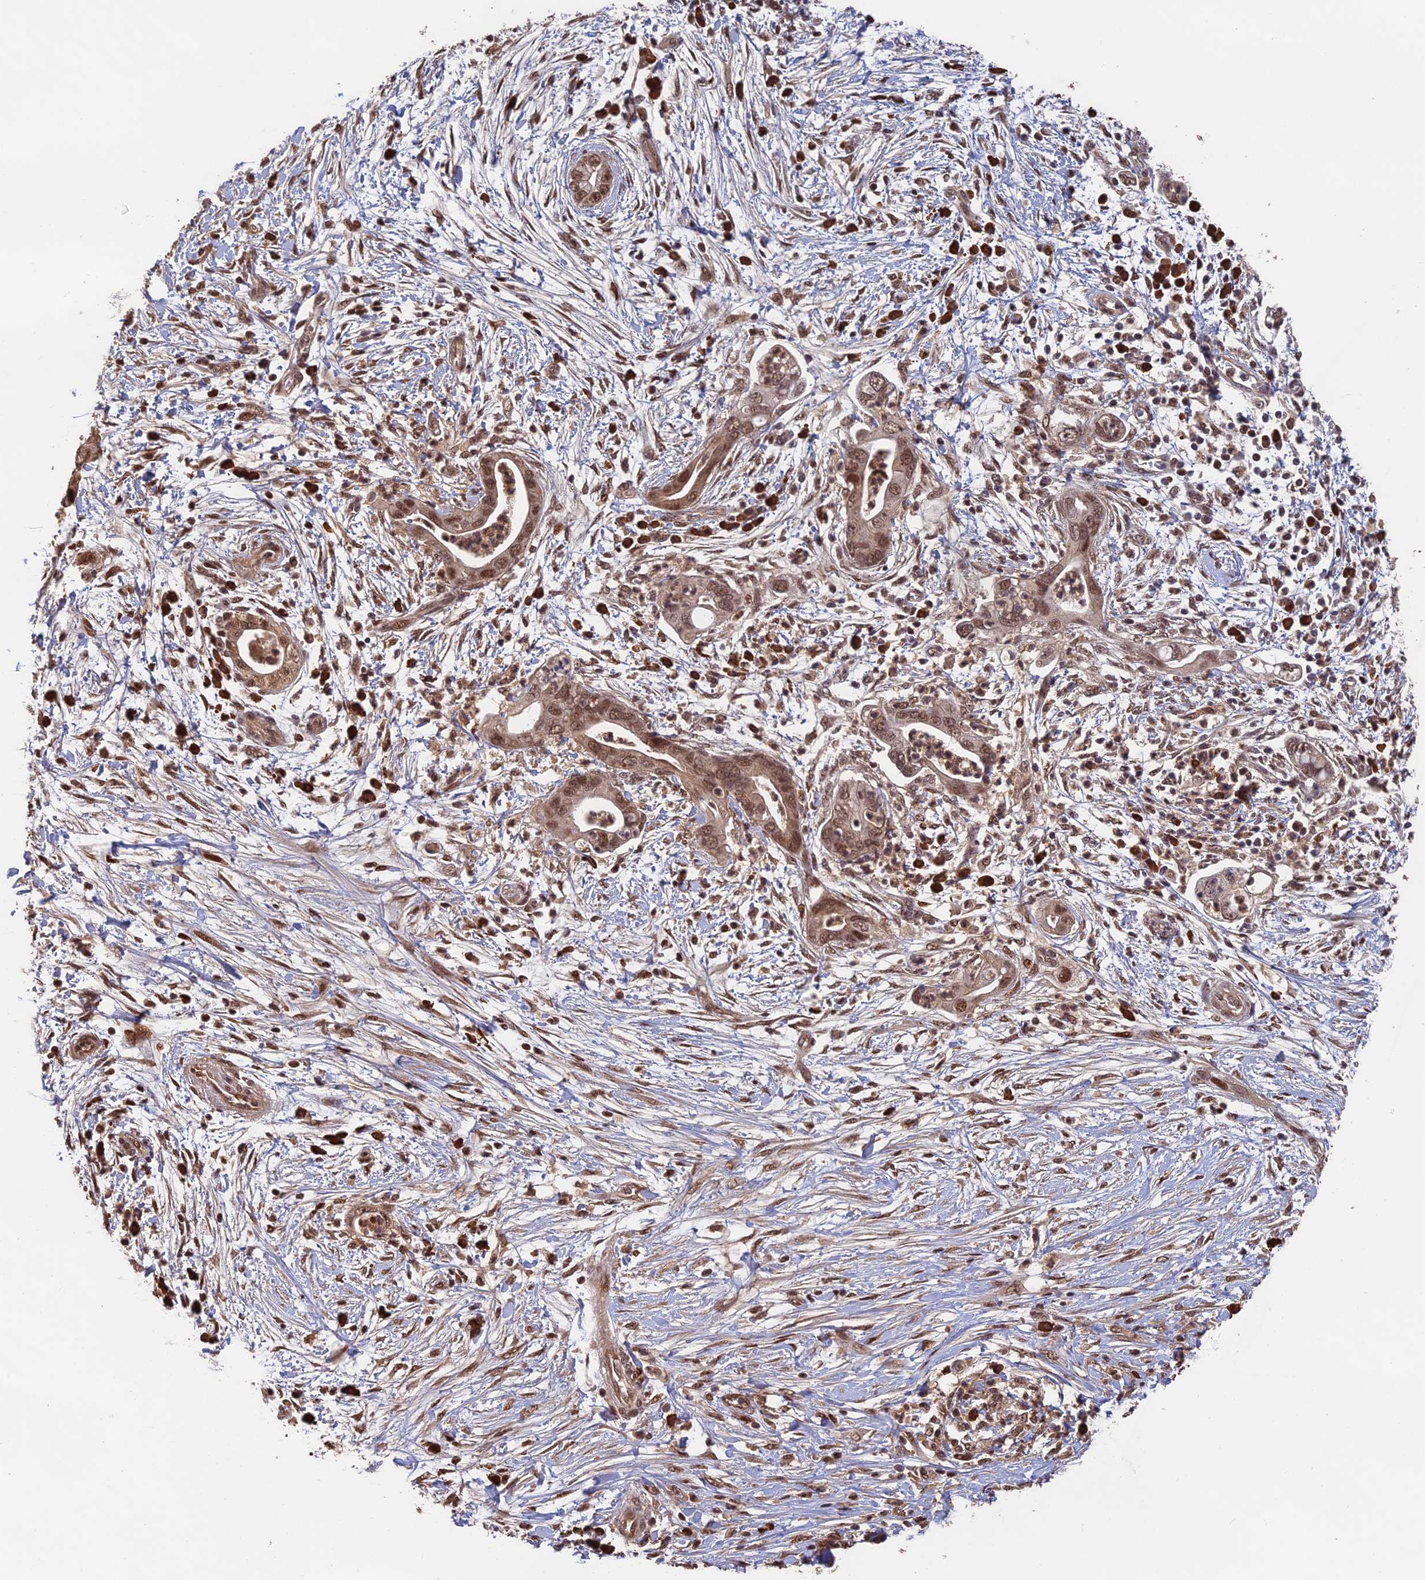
{"staining": {"intensity": "moderate", "quantity": ">75%", "location": "nuclear"}, "tissue": "pancreatic cancer", "cell_type": "Tumor cells", "image_type": "cancer", "snomed": [{"axis": "morphology", "description": "Adenocarcinoma, NOS"}, {"axis": "topography", "description": "Pancreas"}], "caption": "Adenocarcinoma (pancreatic) was stained to show a protein in brown. There is medium levels of moderate nuclear expression in about >75% of tumor cells. (DAB = brown stain, brightfield microscopy at high magnification).", "gene": "OSBPL1A", "patient": {"sex": "male", "age": 75}}